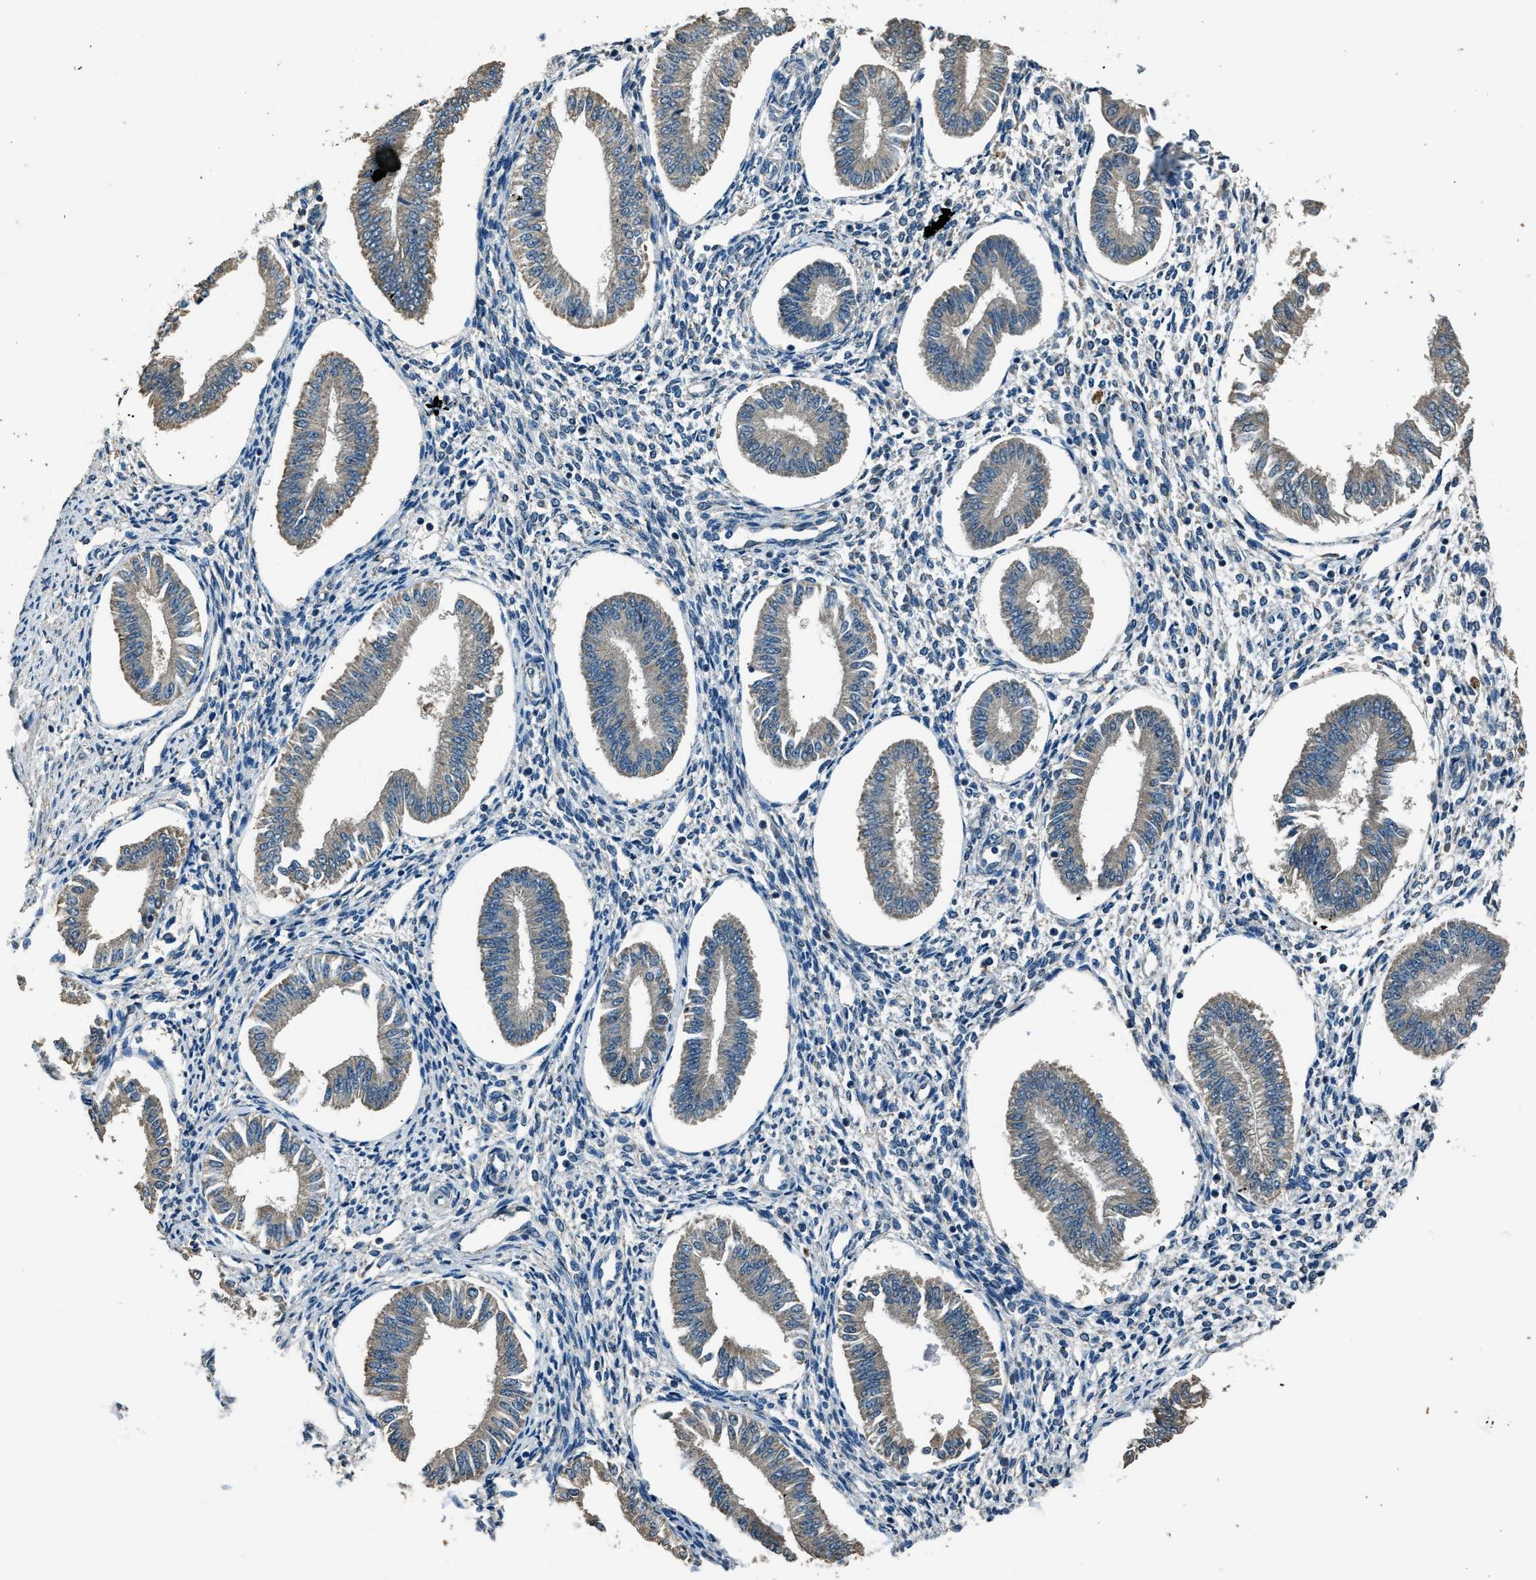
{"staining": {"intensity": "weak", "quantity": "<25%", "location": "cytoplasmic/membranous"}, "tissue": "endometrium", "cell_type": "Cells in endometrial stroma", "image_type": "normal", "snomed": [{"axis": "morphology", "description": "Normal tissue, NOS"}, {"axis": "topography", "description": "Endometrium"}], "caption": "Immunohistochemistry of normal endometrium demonstrates no positivity in cells in endometrial stroma.", "gene": "SALL3", "patient": {"sex": "female", "age": 50}}